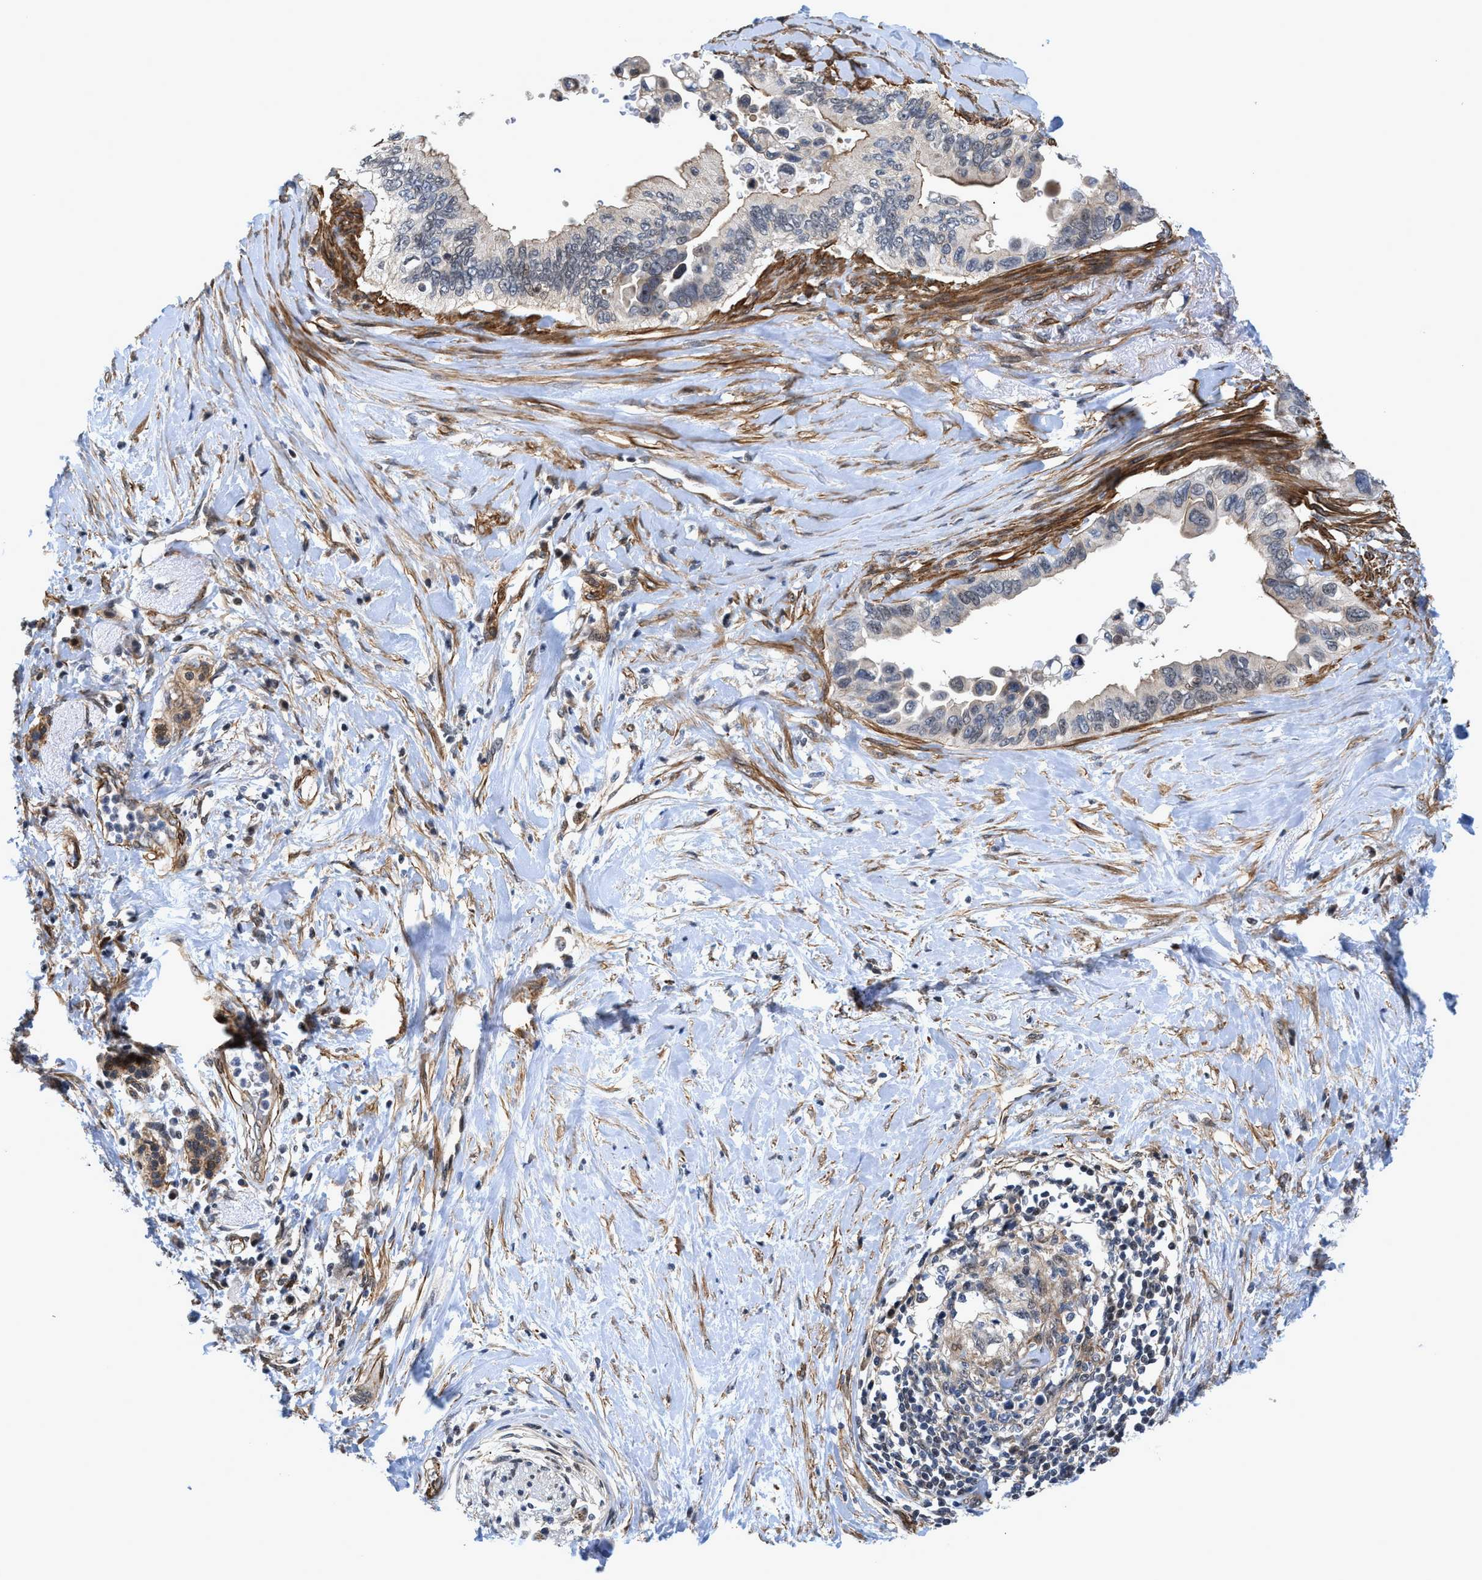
{"staining": {"intensity": "moderate", "quantity": ">75%", "location": "cytoplasmic/membranous,nuclear"}, "tissue": "pancreatic cancer", "cell_type": "Tumor cells", "image_type": "cancer", "snomed": [{"axis": "morphology", "description": "Adenocarcinoma, NOS"}, {"axis": "topography", "description": "Pancreas"}], "caption": "High-magnification brightfield microscopy of pancreatic cancer stained with DAB (3,3'-diaminobenzidine) (brown) and counterstained with hematoxylin (blue). tumor cells exhibit moderate cytoplasmic/membranous and nuclear expression is identified in approximately>75% of cells. Immunohistochemistry (ihc) stains the protein in brown and the nuclei are stained blue.", "gene": "GPRASP2", "patient": {"sex": "female", "age": 56}}